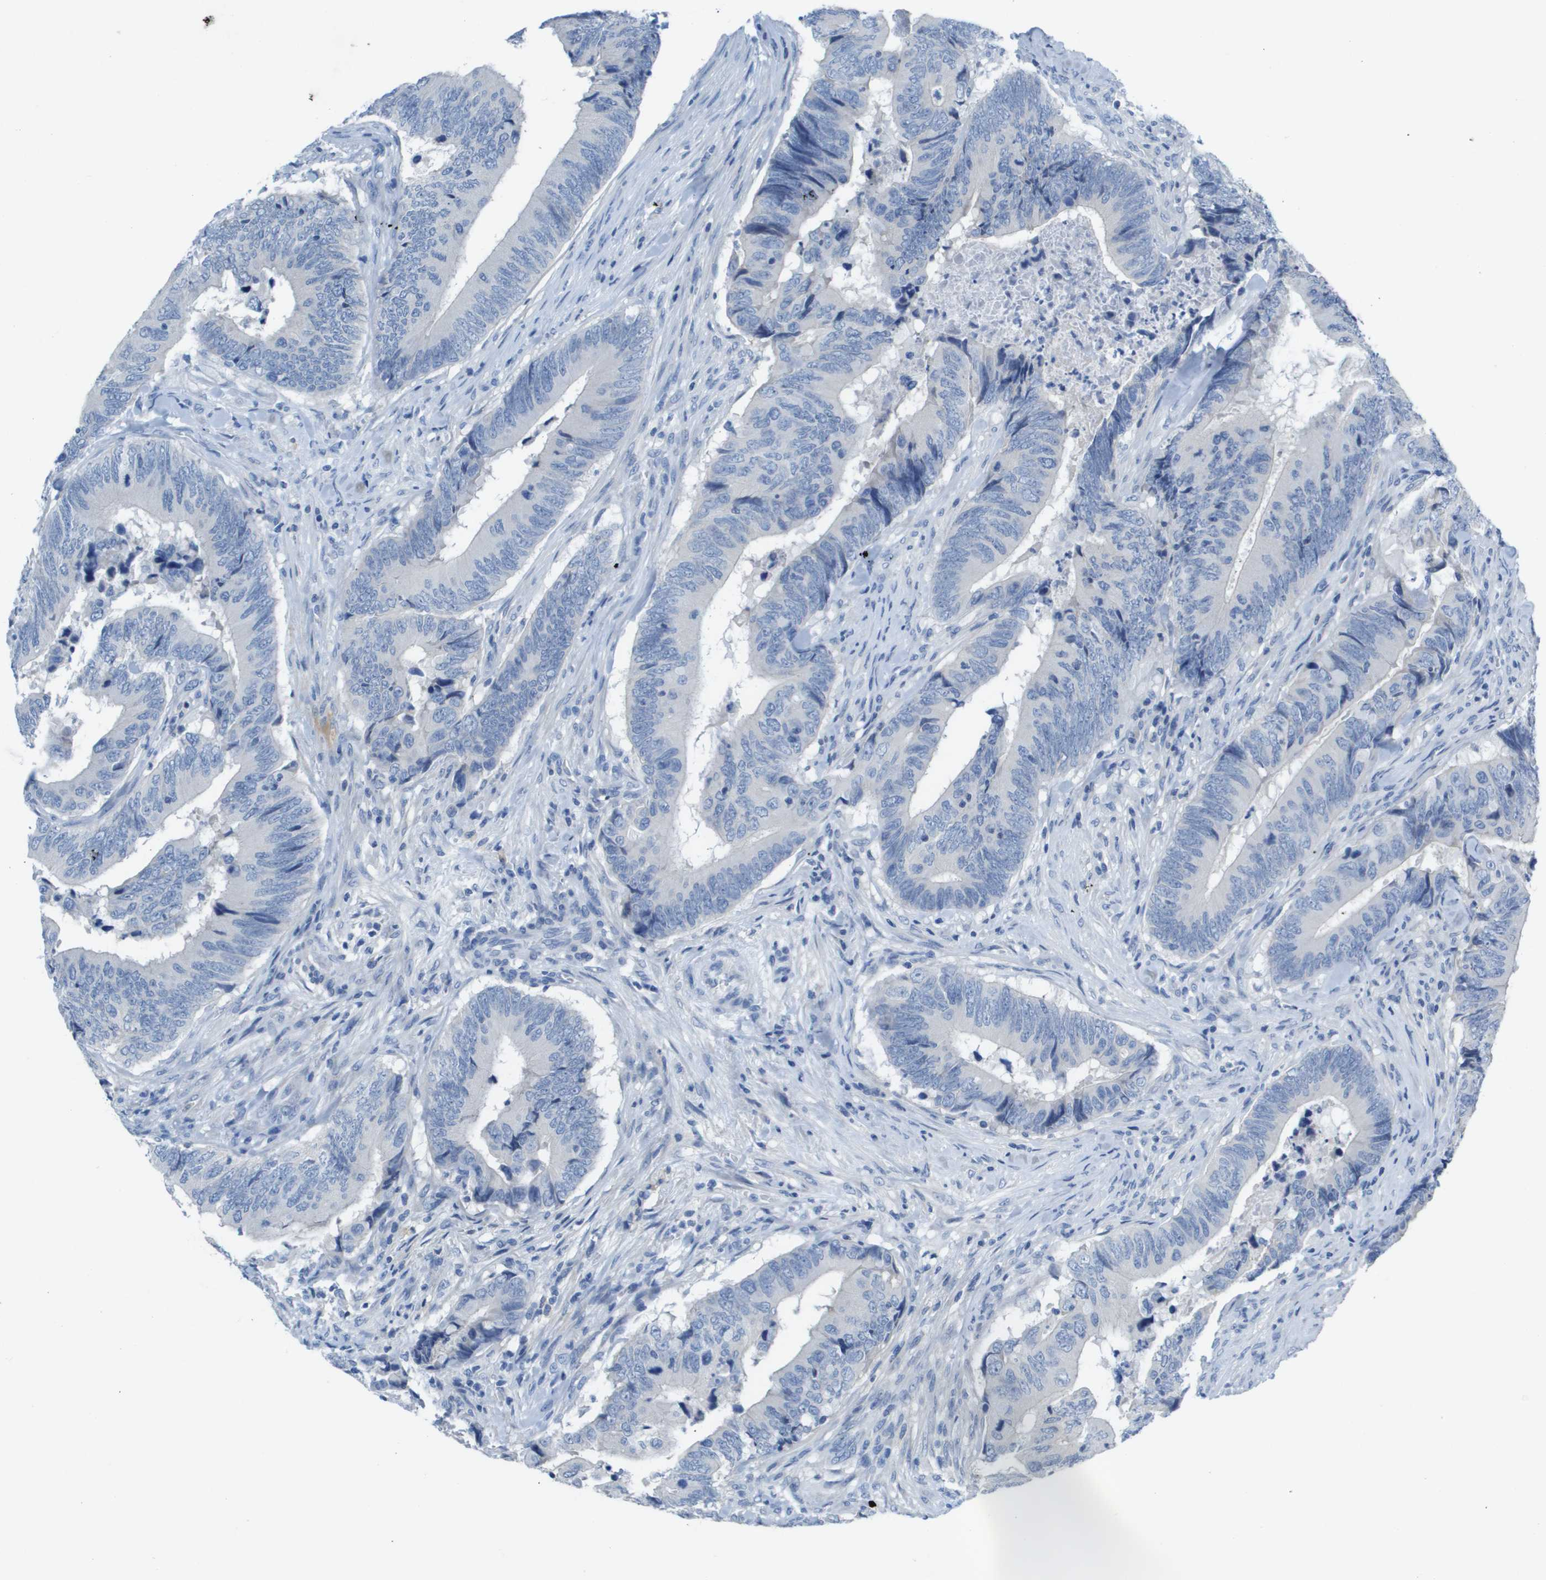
{"staining": {"intensity": "negative", "quantity": "none", "location": "none"}, "tissue": "colorectal cancer", "cell_type": "Tumor cells", "image_type": "cancer", "snomed": [{"axis": "morphology", "description": "Normal tissue, NOS"}, {"axis": "morphology", "description": "Adenocarcinoma, NOS"}, {"axis": "topography", "description": "Colon"}], "caption": "Tumor cells are negative for protein expression in human colorectal cancer (adenocarcinoma).", "gene": "NCS1", "patient": {"sex": "male", "age": 56}}